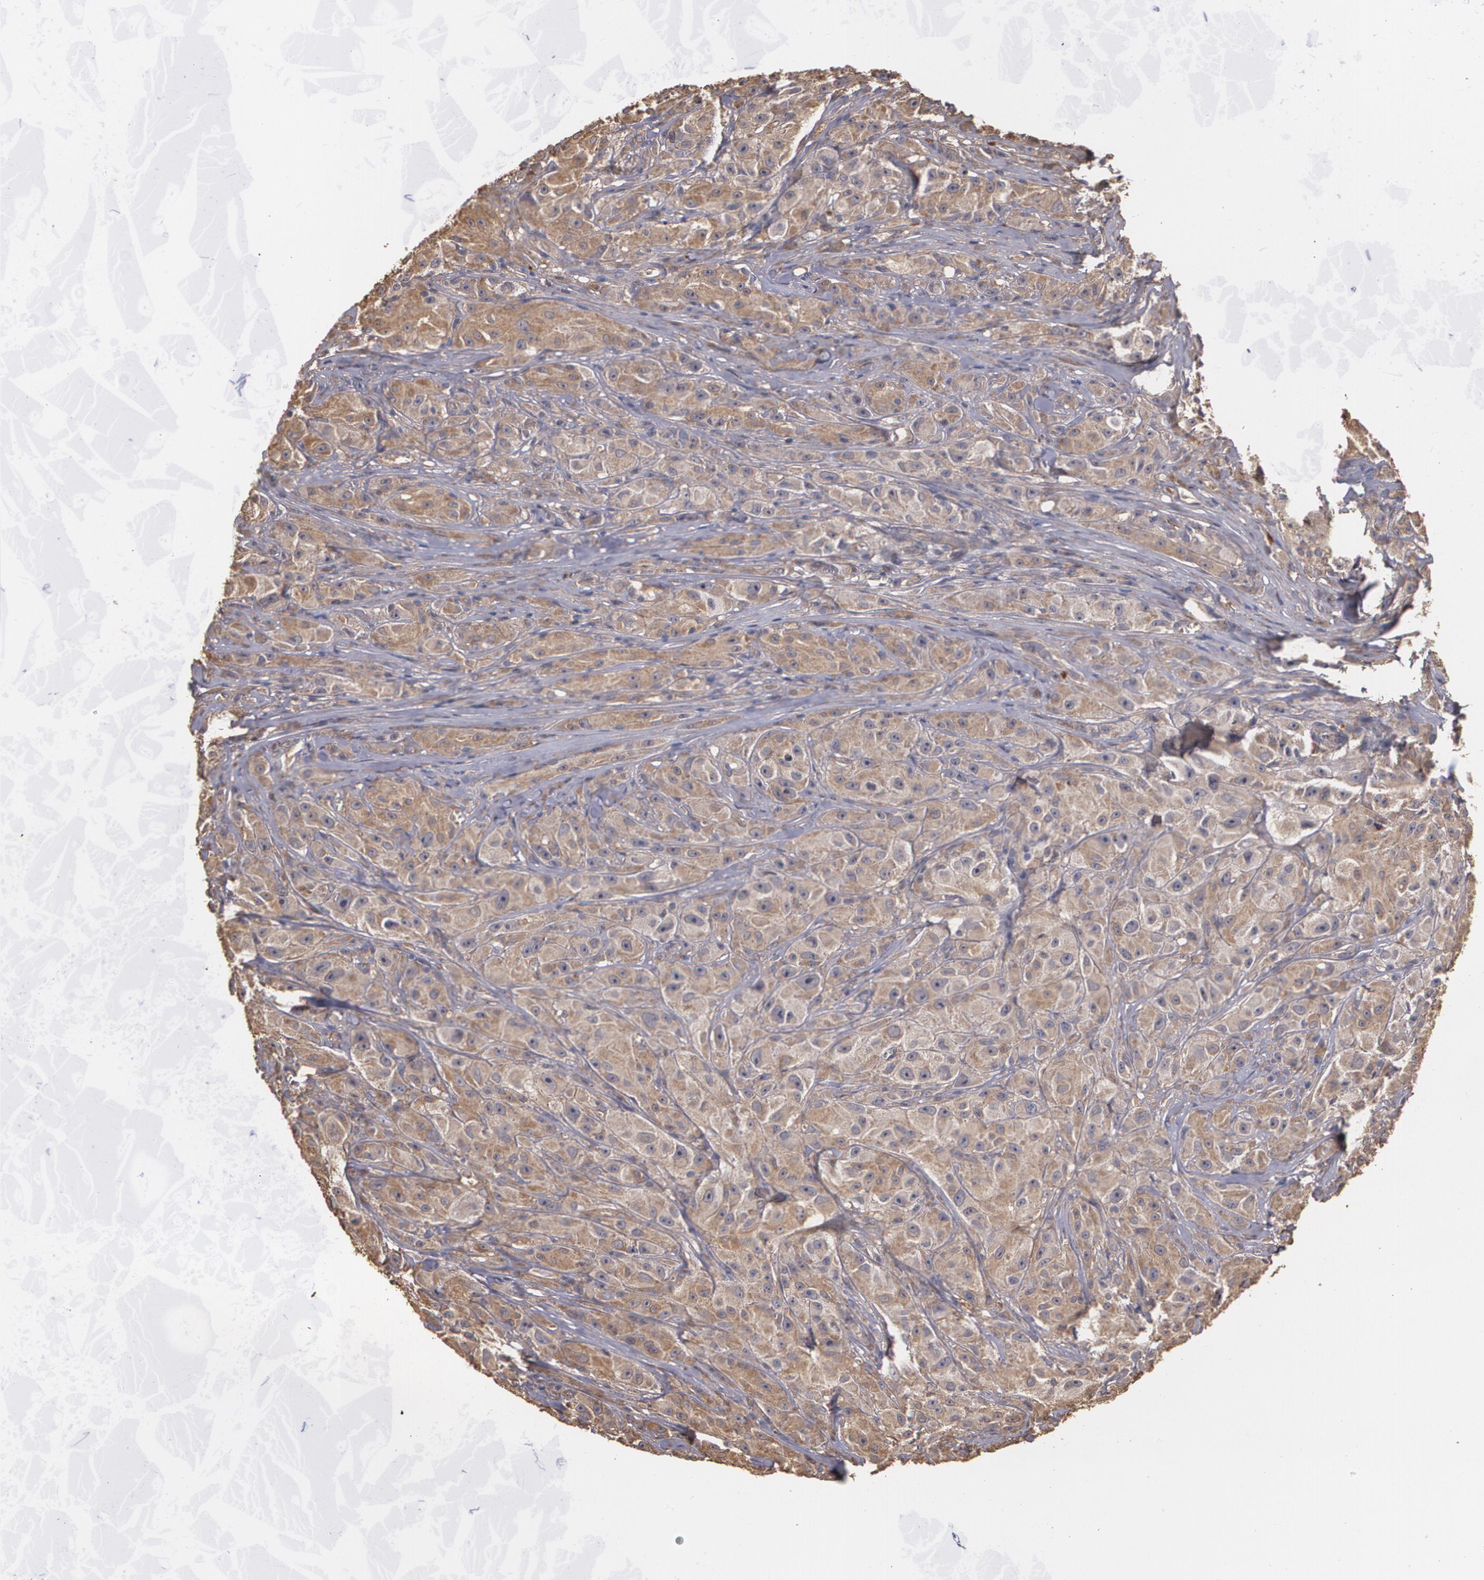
{"staining": {"intensity": "weak", "quantity": ">75%", "location": "cytoplasmic/membranous"}, "tissue": "melanoma", "cell_type": "Tumor cells", "image_type": "cancer", "snomed": [{"axis": "morphology", "description": "Malignant melanoma, NOS"}, {"axis": "topography", "description": "Skin"}], "caption": "A histopathology image of human melanoma stained for a protein exhibits weak cytoplasmic/membranous brown staining in tumor cells.", "gene": "PON1", "patient": {"sex": "male", "age": 56}}